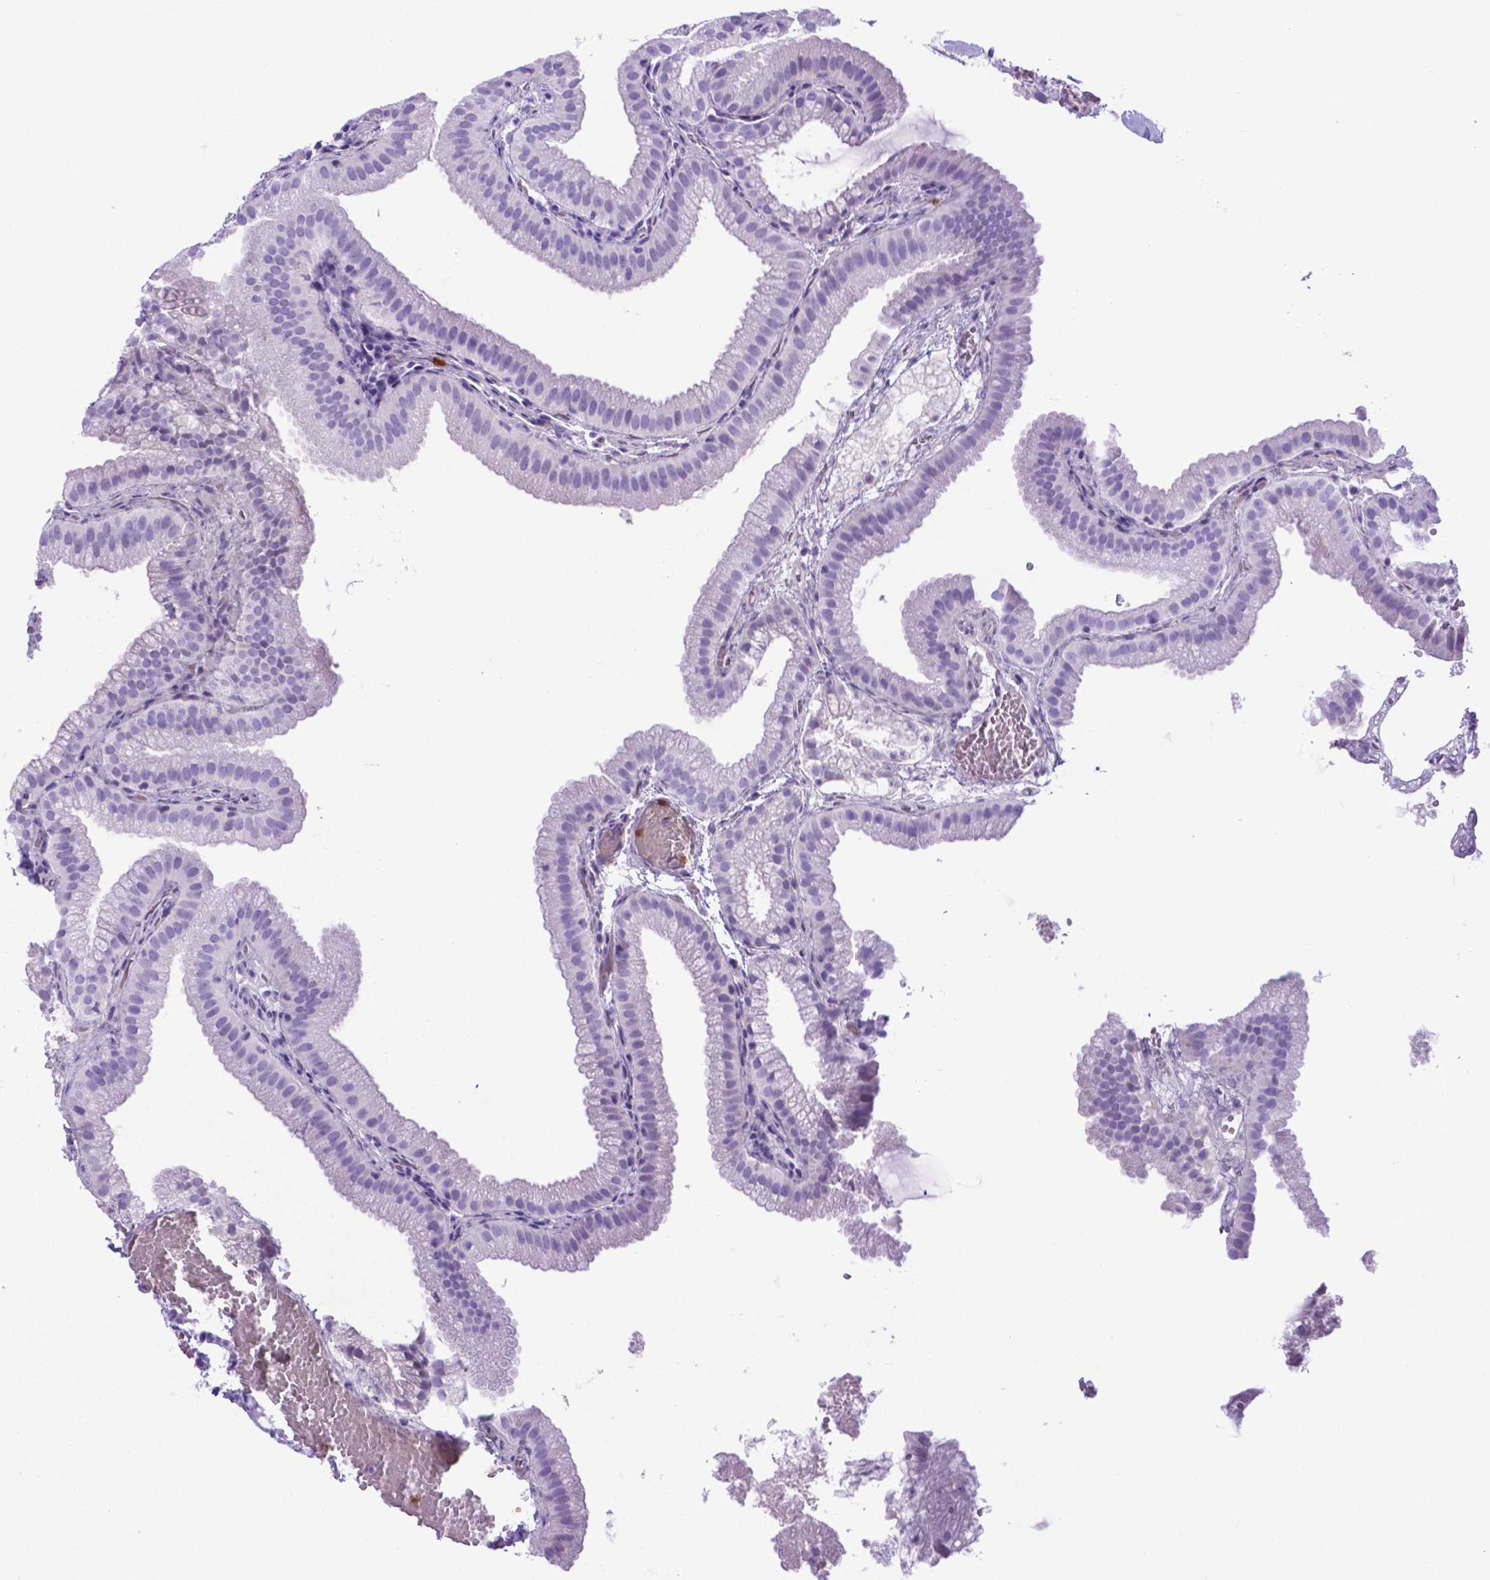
{"staining": {"intensity": "negative", "quantity": "none", "location": "none"}, "tissue": "gallbladder", "cell_type": "Glandular cells", "image_type": "normal", "snomed": [{"axis": "morphology", "description": "Normal tissue, NOS"}, {"axis": "topography", "description": "Gallbladder"}], "caption": "Immunohistochemical staining of unremarkable gallbladder shows no significant positivity in glandular cells.", "gene": "LZTR1", "patient": {"sex": "female", "age": 63}}